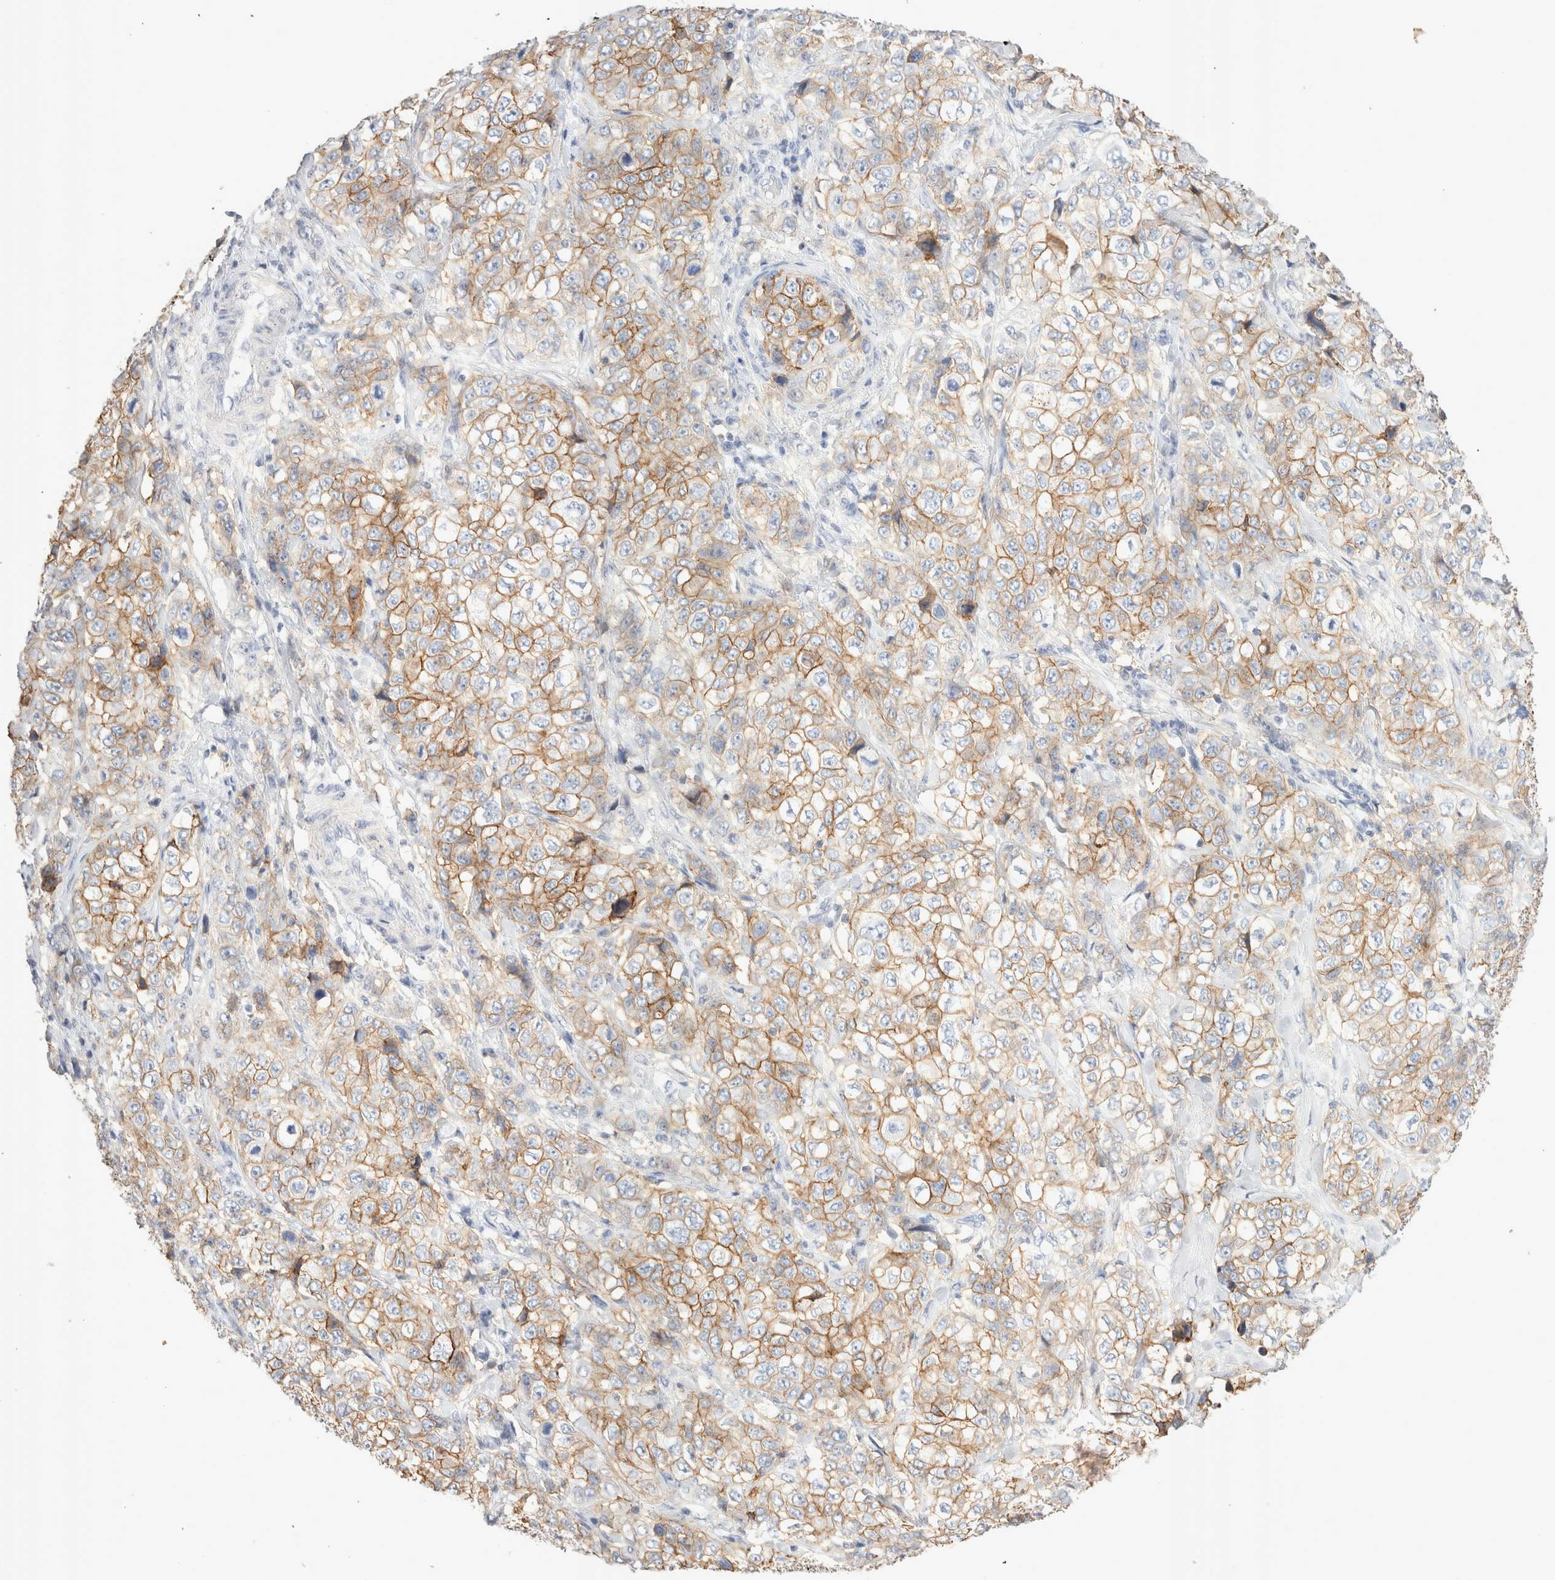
{"staining": {"intensity": "moderate", "quantity": ">75%", "location": "cytoplasmic/membranous"}, "tissue": "stomach cancer", "cell_type": "Tumor cells", "image_type": "cancer", "snomed": [{"axis": "morphology", "description": "Adenocarcinoma, NOS"}, {"axis": "topography", "description": "Stomach"}], "caption": "High-power microscopy captured an IHC image of stomach cancer (adenocarcinoma), revealing moderate cytoplasmic/membranous positivity in about >75% of tumor cells.", "gene": "EPCAM", "patient": {"sex": "male", "age": 48}}